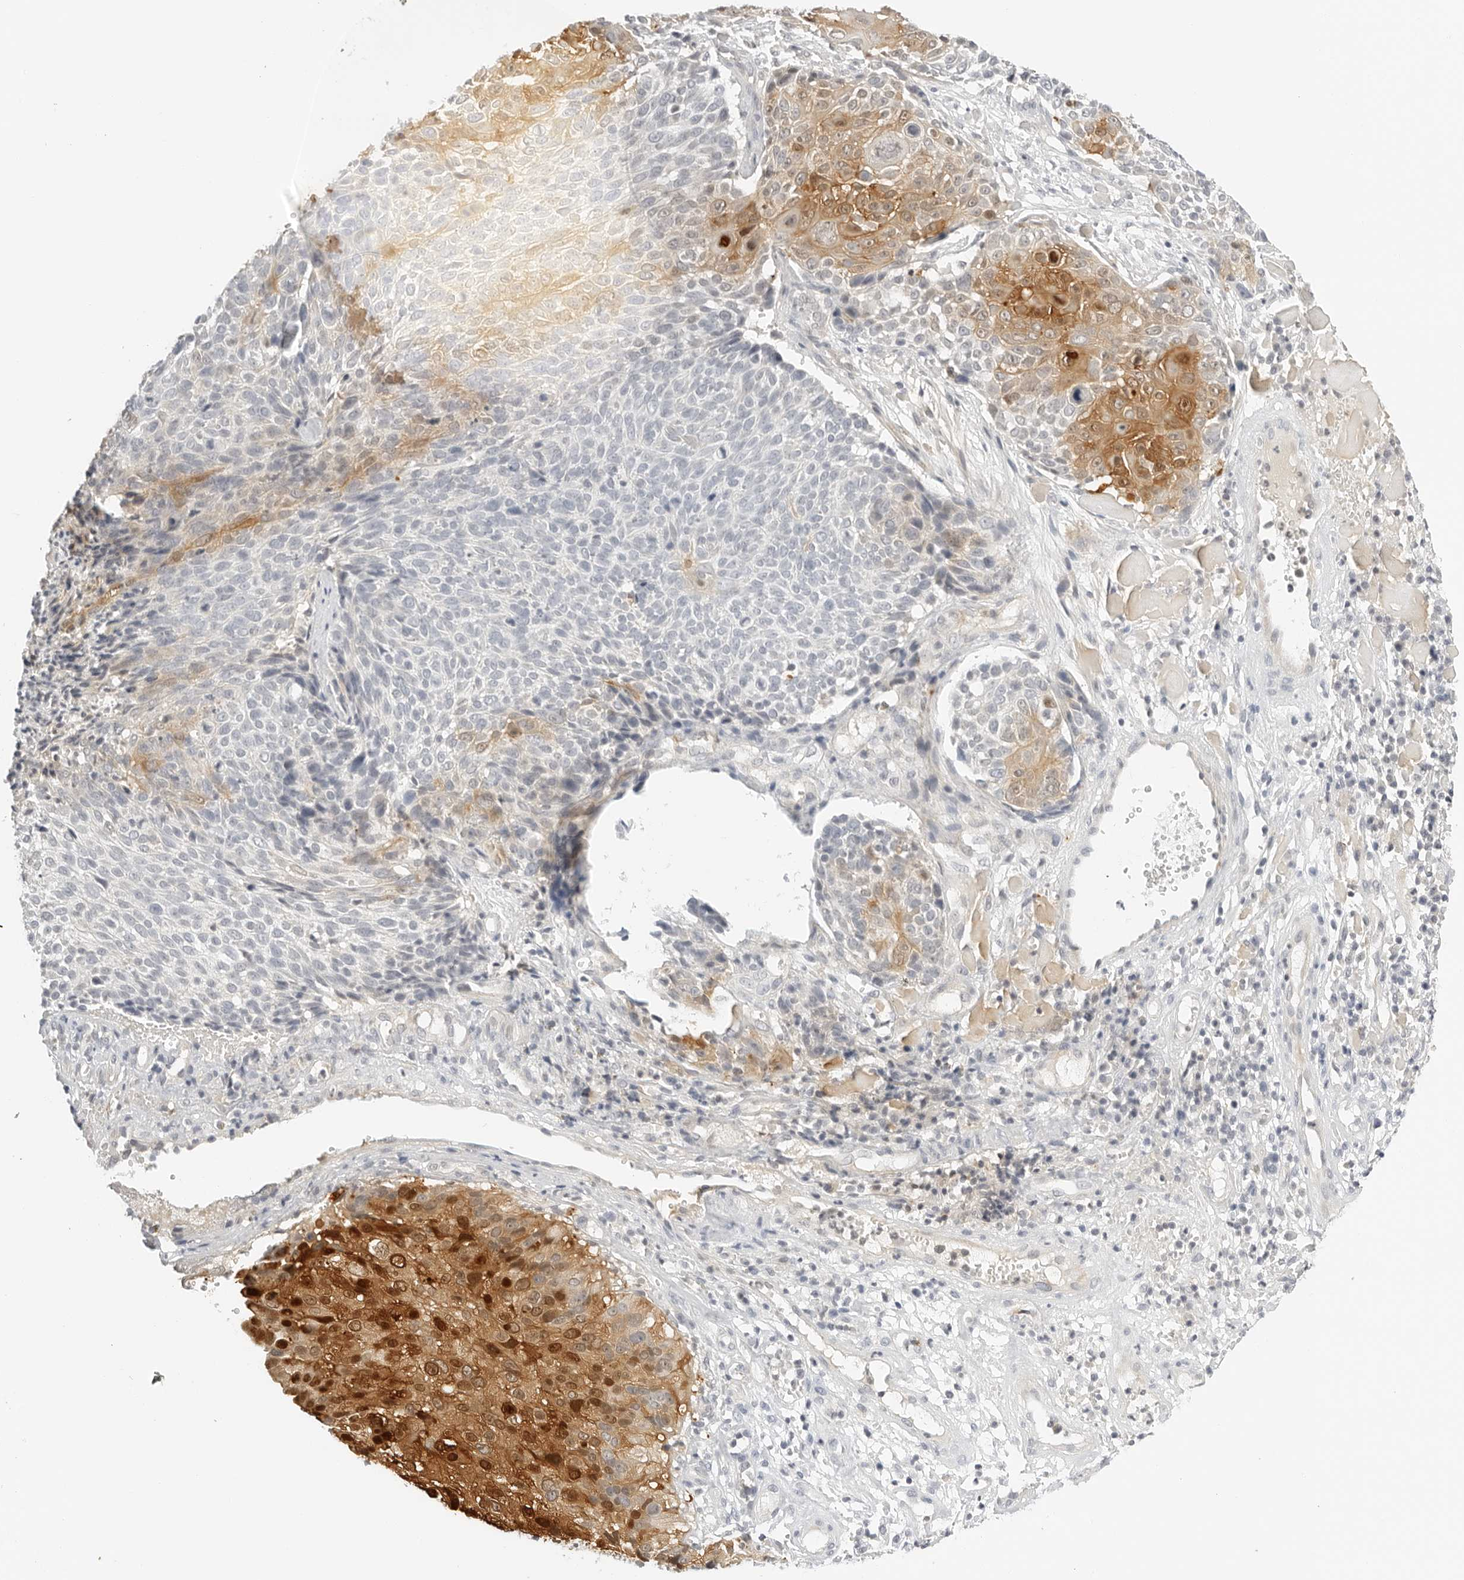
{"staining": {"intensity": "strong", "quantity": "<25%", "location": "cytoplasmic/membranous"}, "tissue": "cervical cancer", "cell_type": "Tumor cells", "image_type": "cancer", "snomed": [{"axis": "morphology", "description": "Squamous cell carcinoma, NOS"}, {"axis": "topography", "description": "Cervix"}], "caption": "IHC photomicrograph of neoplastic tissue: cervical cancer stained using immunohistochemistry demonstrates medium levels of strong protein expression localized specifically in the cytoplasmic/membranous of tumor cells, appearing as a cytoplasmic/membranous brown color.", "gene": "OSCP1", "patient": {"sex": "female", "age": 74}}